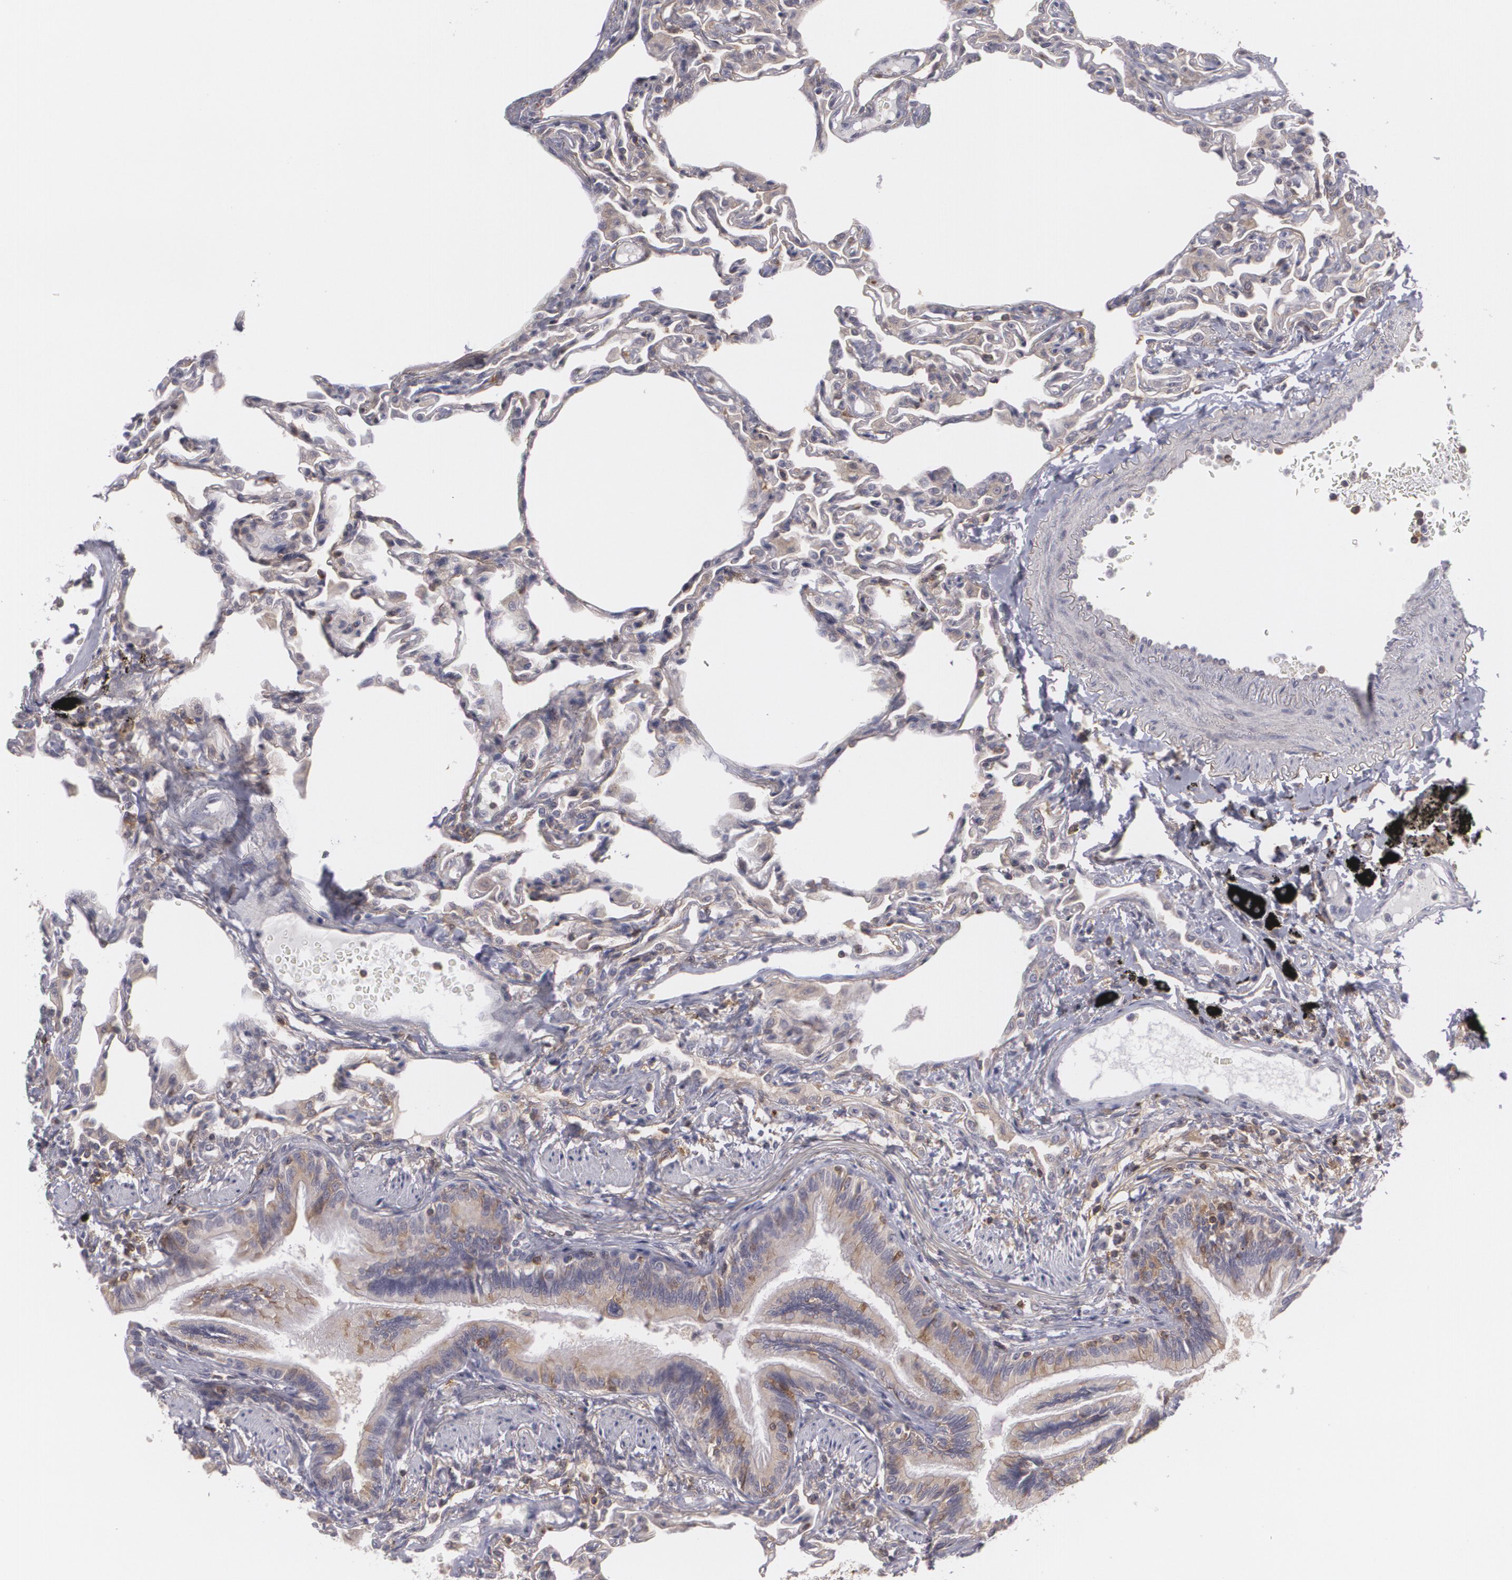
{"staining": {"intensity": "weak", "quantity": "25%-75%", "location": "cytoplasmic/membranous"}, "tissue": "lung", "cell_type": "Alveolar cells", "image_type": "normal", "snomed": [{"axis": "morphology", "description": "Normal tissue, NOS"}, {"axis": "topography", "description": "Lung"}], "caption": "Lung stained with DAB immunohistochemistry exhibits low levels of weak cytoplasmic/membranous positivity in about 25%-75% of alveolar cells. Nuclei are stained in blue.", "gene": "BIN1", "patient": {"sex": "female", "age": 49}}